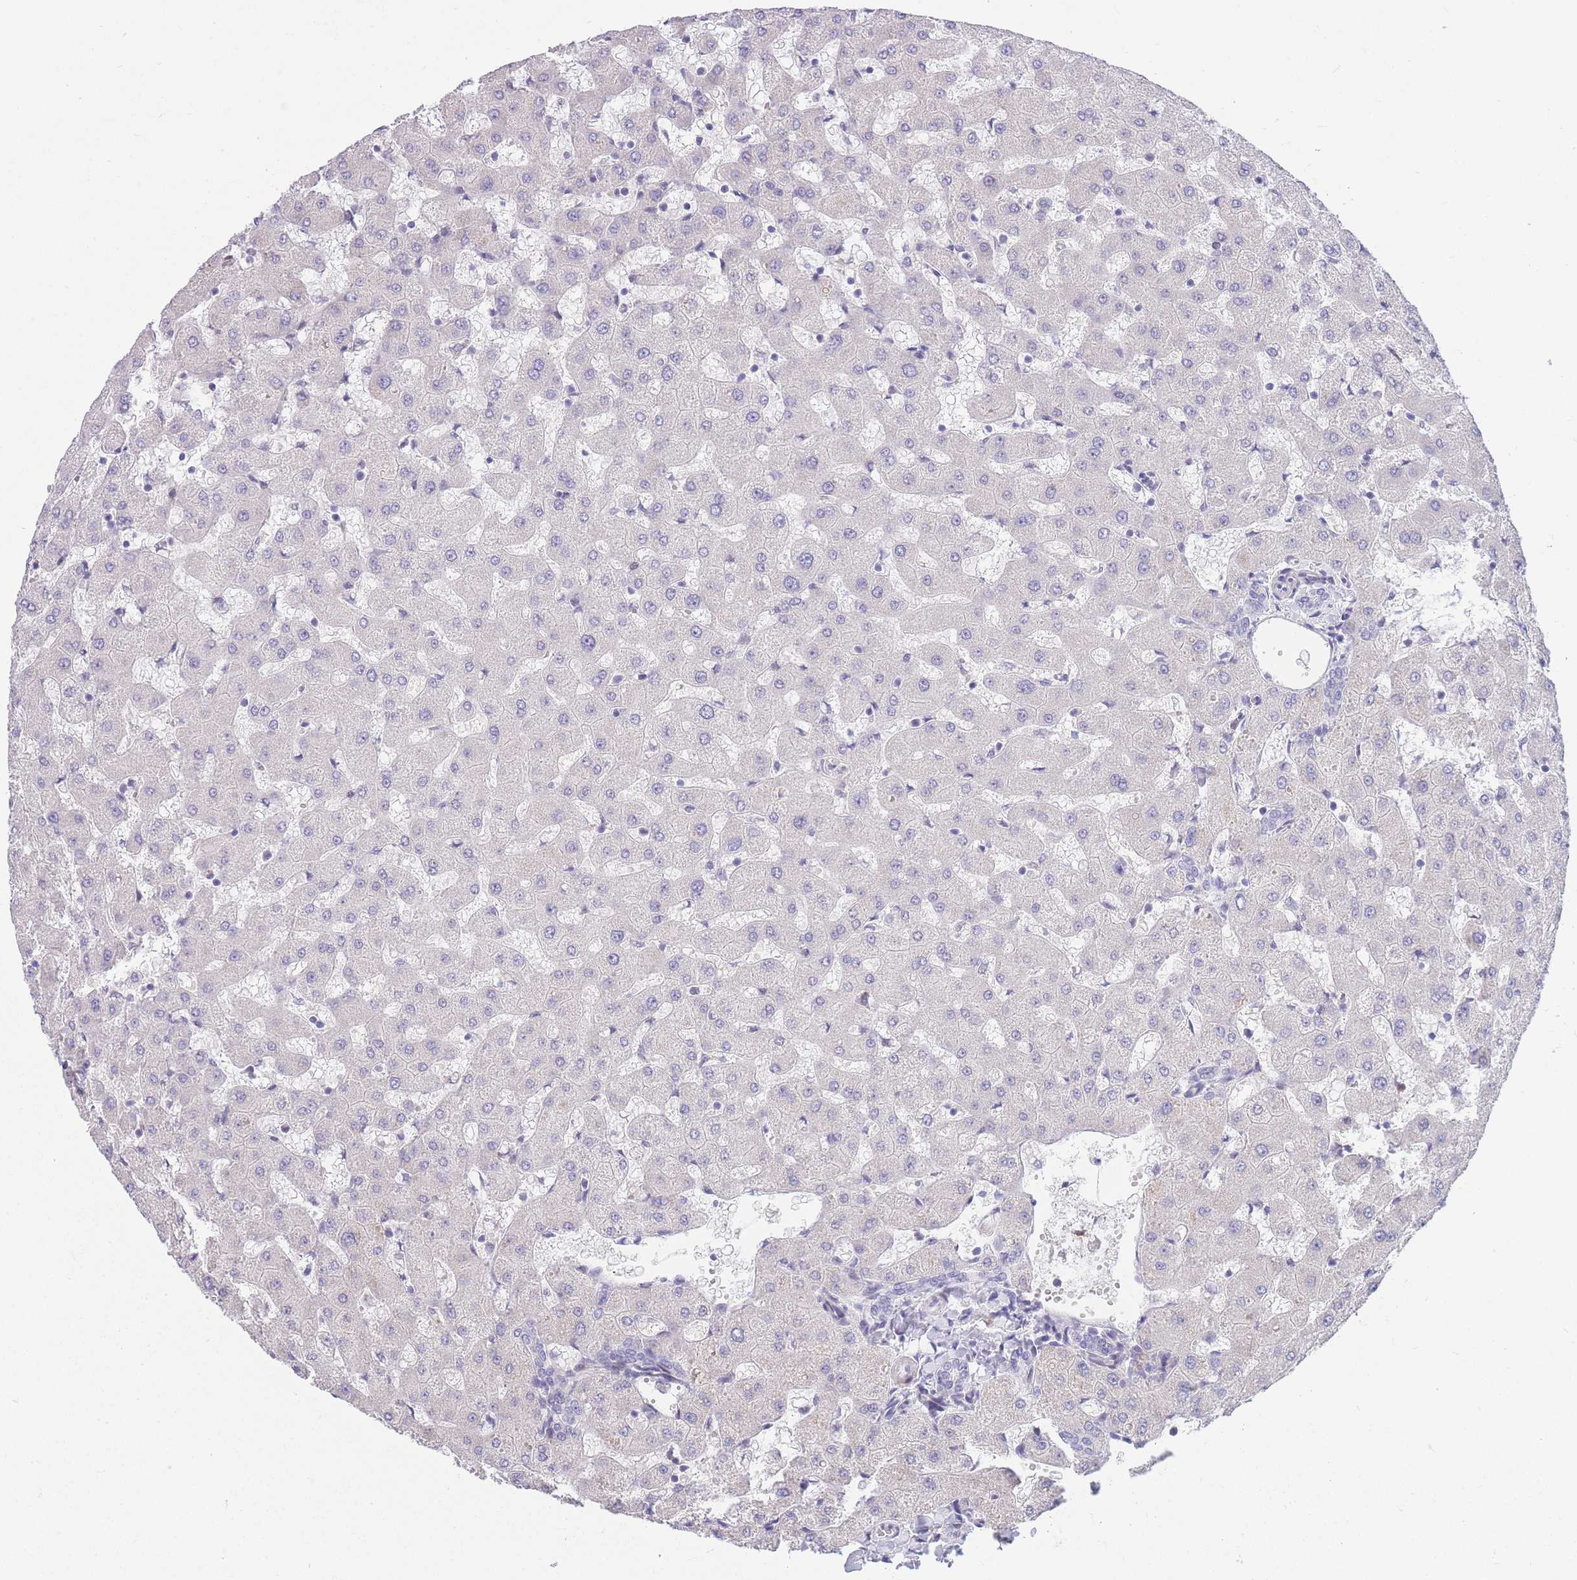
{"staining": {"intensity": "negative", "quantity": "none", "location": "none"}, "tissue": "liver", "cell_type": "Cholangiocytes", "image_type": "normal", "snomed": [{"axis": "morphology", "description": "Normal tissue, NOS"}, {"axis": "topography", "description": "Liver"}], "caption": "This image is of unremarkable liver stained with immunohistochemistry to label a protein in brown with the nuclei are counter-stained blue. There is no positivity in cholangiocytes. The staining is performed using DAB brown chromogen with nuclei counter-stained in using hematoxylin.", "gene": "SHCBP1", "patient": {"sex": "female", "age": 63}}